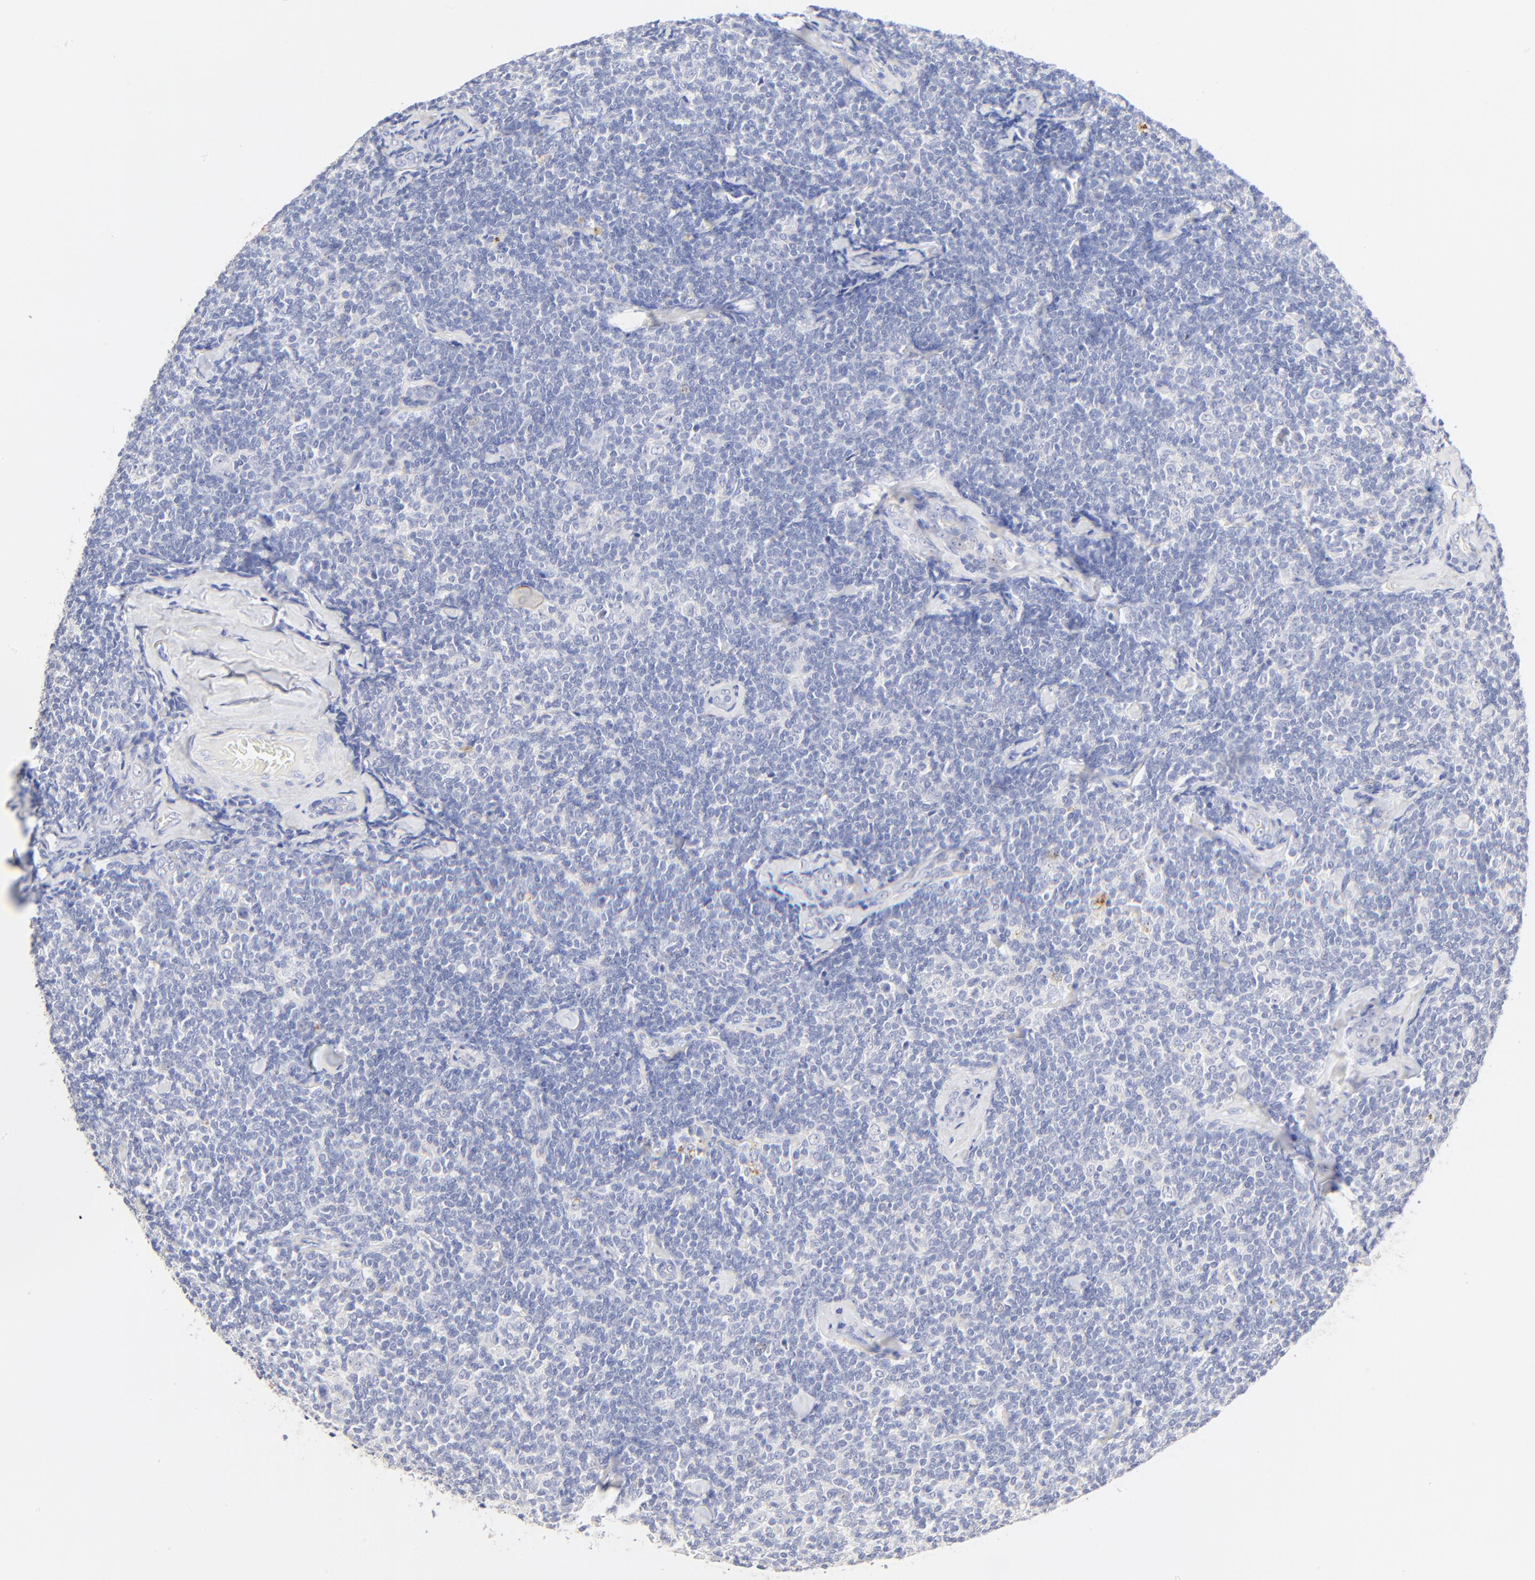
{"staining": {"intensity": "negative", "quantity": "none", "location": "none"}, "tissue": "lymphoma", "cell_type": "Tumor cells", "image_type": "cancer", "snomed": [{"axis": "morphology", "description": "Malignant lymphoma, non-Hodgkin's type, Low grade"}, {"axis": "topography", "description": "Lymph node"}], "caption": "DAB (3,3'-diaminobenzidine) immunohistochemical staining of human low-grade malignant lymphoma, non-Hodgkin's type displays no significant staining in tumor cells.", "gene": "SULT4A1", "patient": {"sex": "female", "age": 56}}